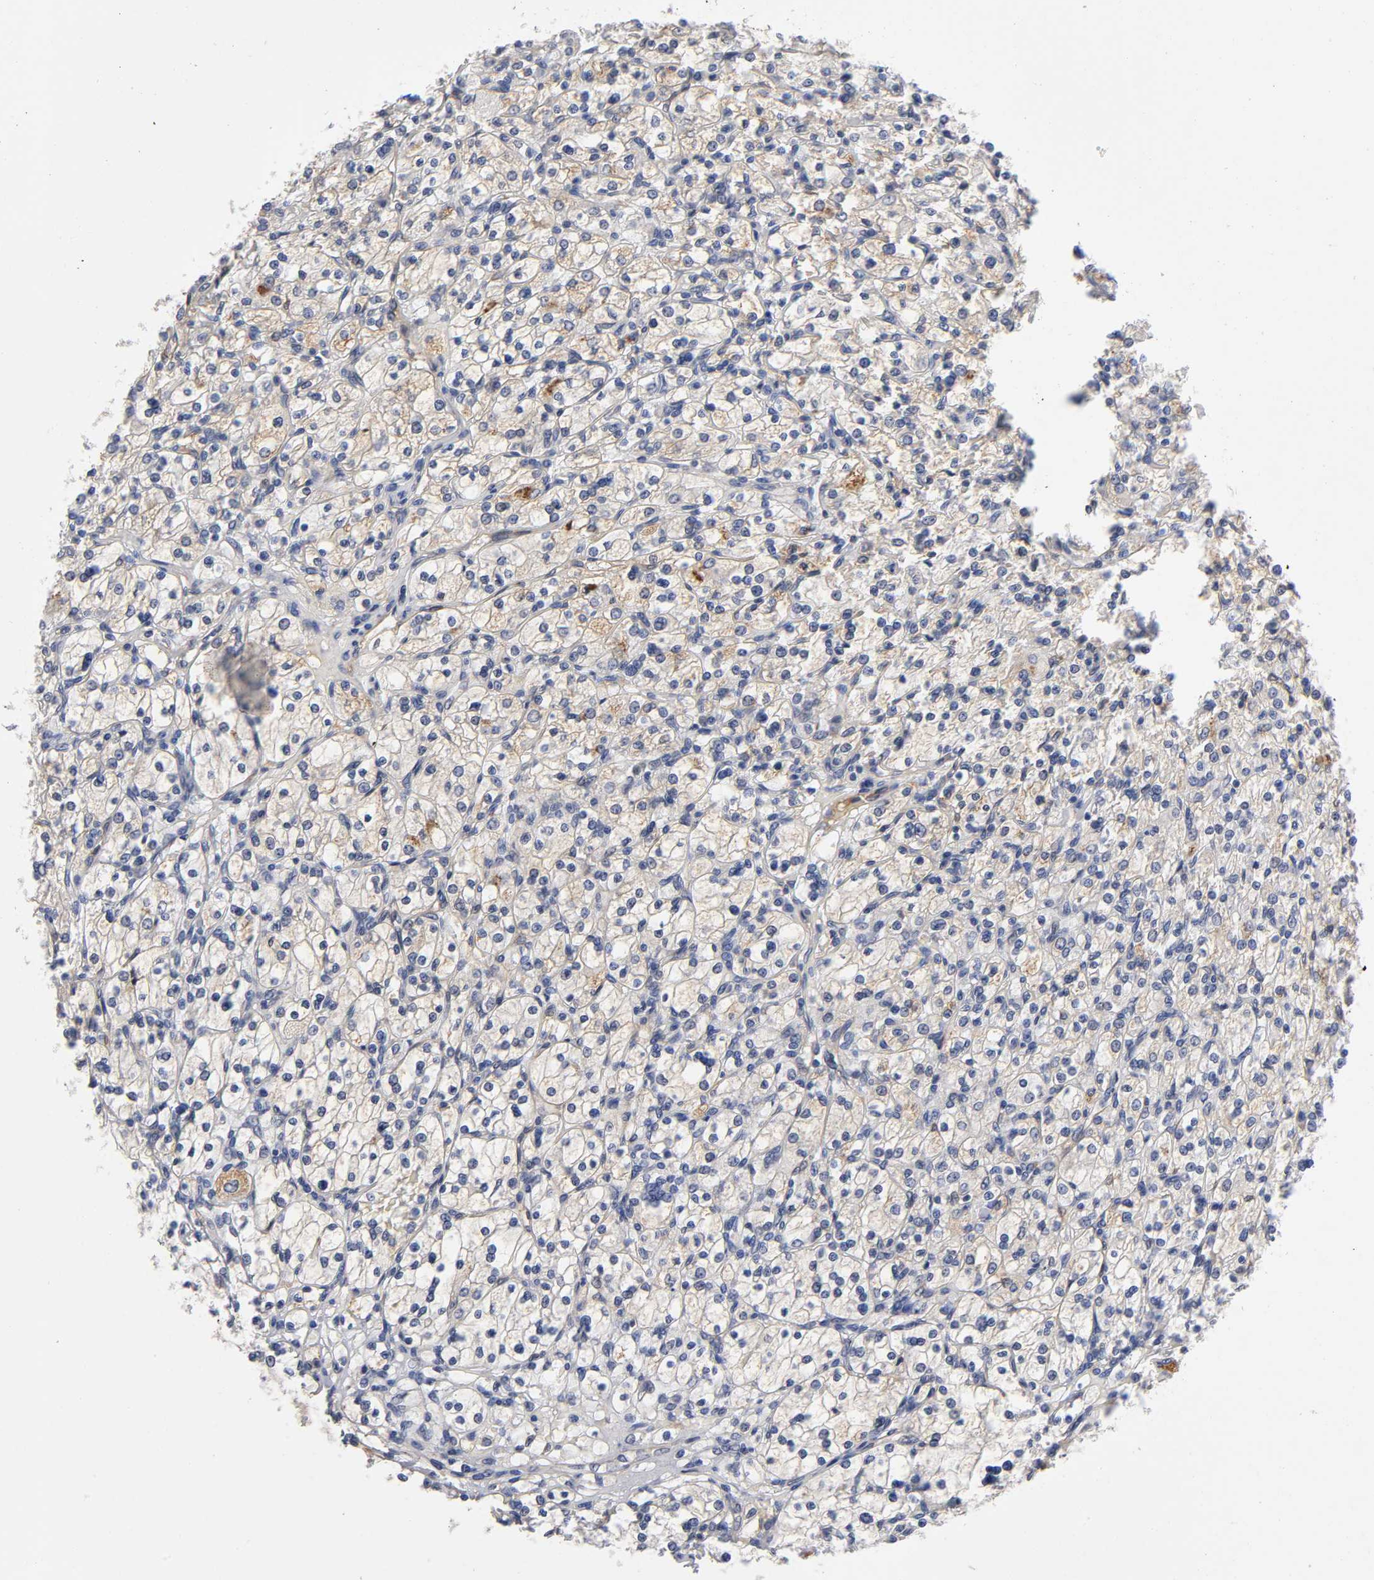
{"staining": {"intensity": "weak", "quantity": ">75%", "location": "cytoplasmic/membranous"}, "tissue": "renal cancer", "cell_type": "Tumor cells", "image_type": "cancer", "snomed": [{"axis": "morphology", "description": "Adenocarcinoma, NOS"}, {"axis": "topography", "description": "Kidney"}], "caption": "An immunohistochemistry micrograph of tumor tissue is shown. Protein staining in brown highlights weak cytoplasmic/membranous positivity in adenocarcinoma (renal) within tumor cells.", "gene": "NOVA1", "patient": {"sex": "female", "age": 83}}